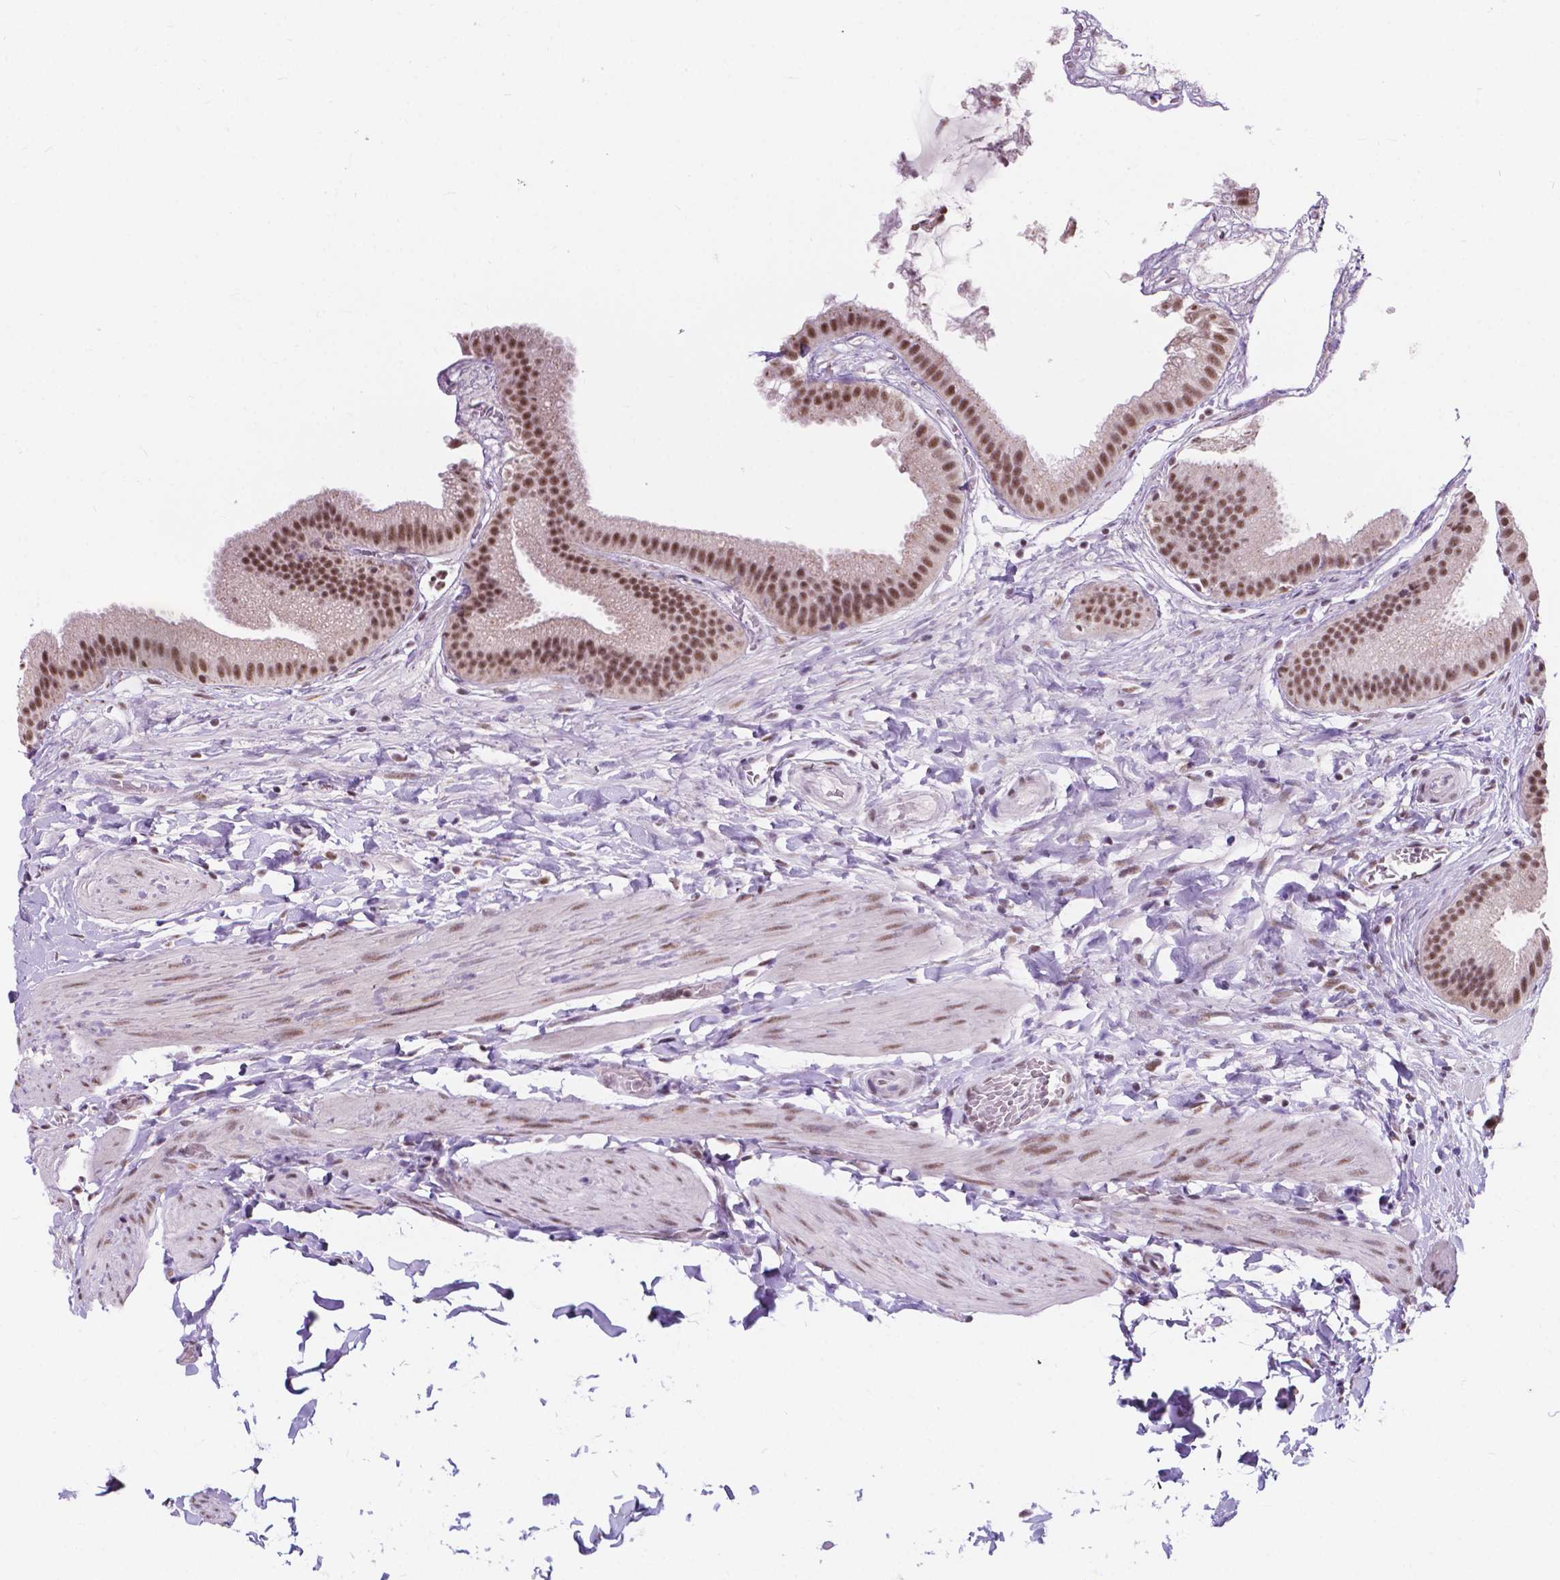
{"staining": {"intensity": "moderate", "quantity": ">75%", "location": "nuclear"}, "tissue": "gallbladder", "cell_type": "Glandular cells", "image_type": "normal", "snomed": [{"axis": "morphology", "description": "Normal tissue, NOS"}, {"axis": "topography", "description": "Gallbladder"}], "caption": "The micrograph exhibits immunohistochemical staining of benign gallbladder. There is moderate nuclear staining is appreciated in approximately >75% of glandular cells.", "gene": "BCAS2", "patient": {"sex": "female", "age": 63}}